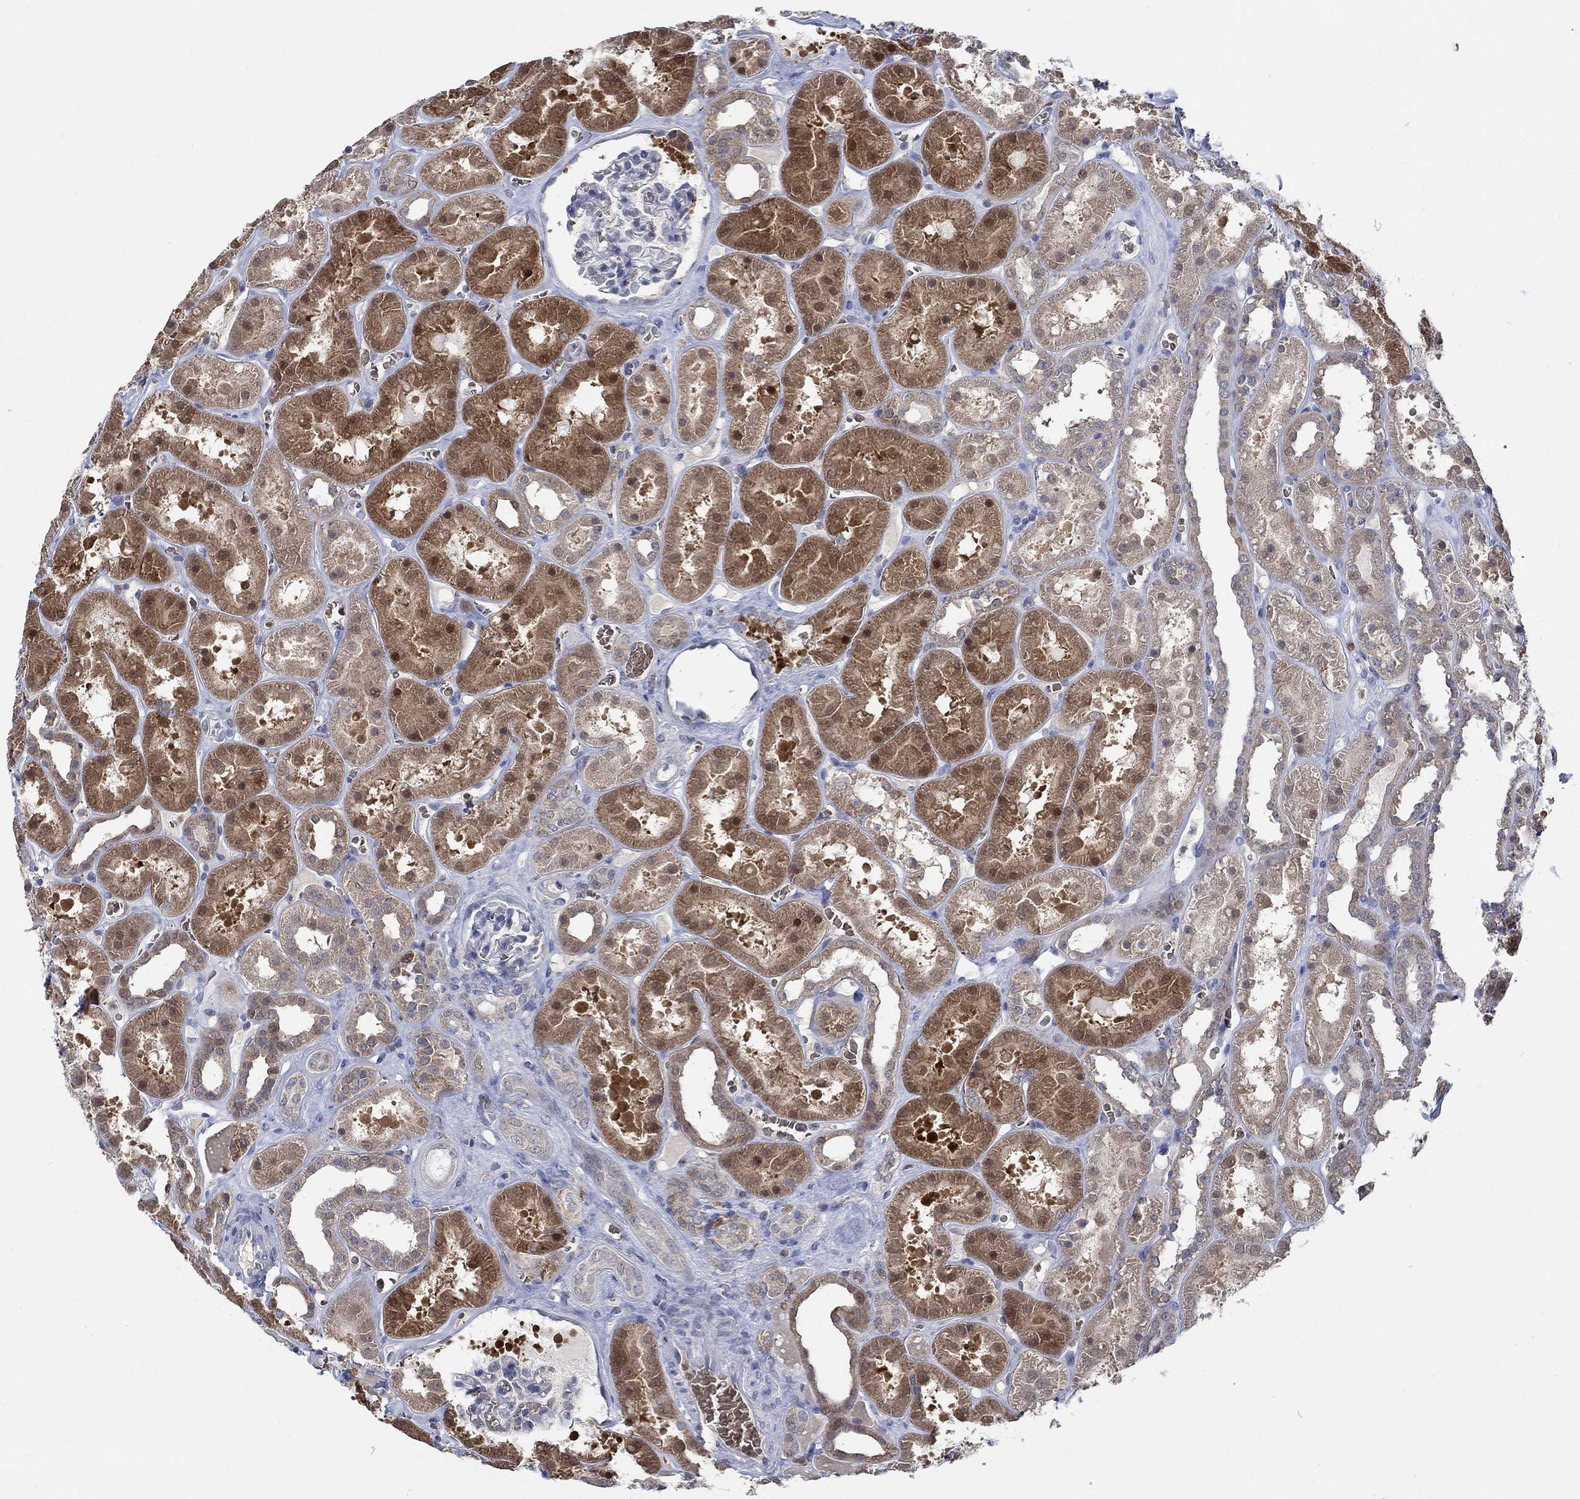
{"staining": {"intensity": "negative", "quantity": "none", "location": "none"}, "tissue": "kidney", "cell_type": "Cells in glomeruli", "image_type": "normal", "snomed": [{"axis": "morphology", "description": "Normal tissue, NOS"}, {"axis": "topography", "description": "Kidney"}], "caption": "The photomicrograph reveals no significant expression in cells in glomeruli of kidney. Brightfield microscopy of immunohistochemistry stained with DAB (3,3'-diaminobenzidine) (brown) and hematoxylin (blue), captured at high magnification.", "gene": "MPP1", "patient": {"sex": "female", "age": 41}}